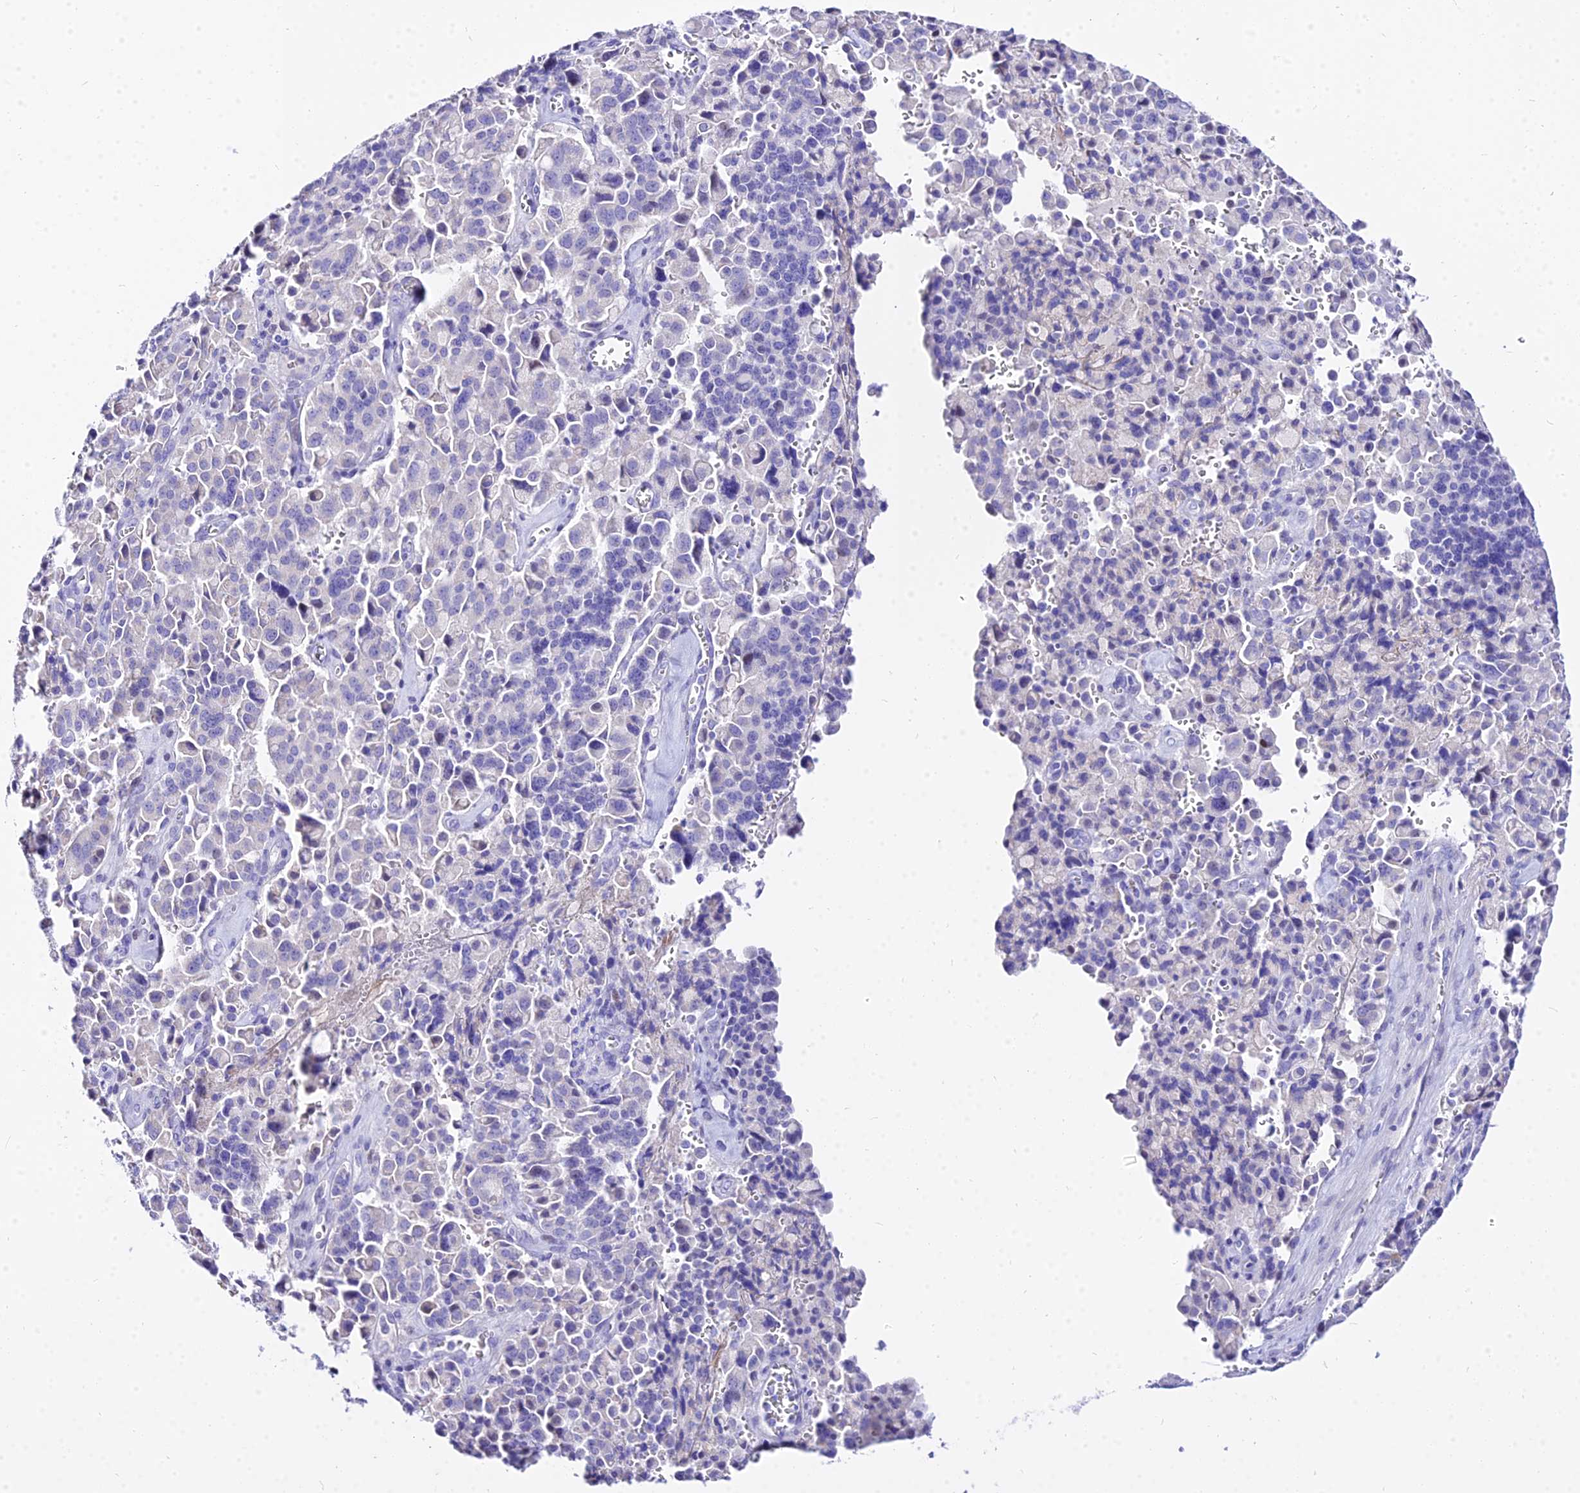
{"staining": {"intensity": "negative", "quantity": "none", "location": "none"}, "tissue": "pancreatic cancer", "cell_type": "Tumor cells", "image_type": "cancer", "snomed": [{"axis": "morphology", "description": "Adenocarcinoma, NOS"}, {"axis": "topography", "description": "Pancreas"}], "caption": "There is no significant expression in tumor cells of adenocarcinoma (pancreatic).", "gene": "CARD18", "patient": {"sex": "male", "age": 65}}